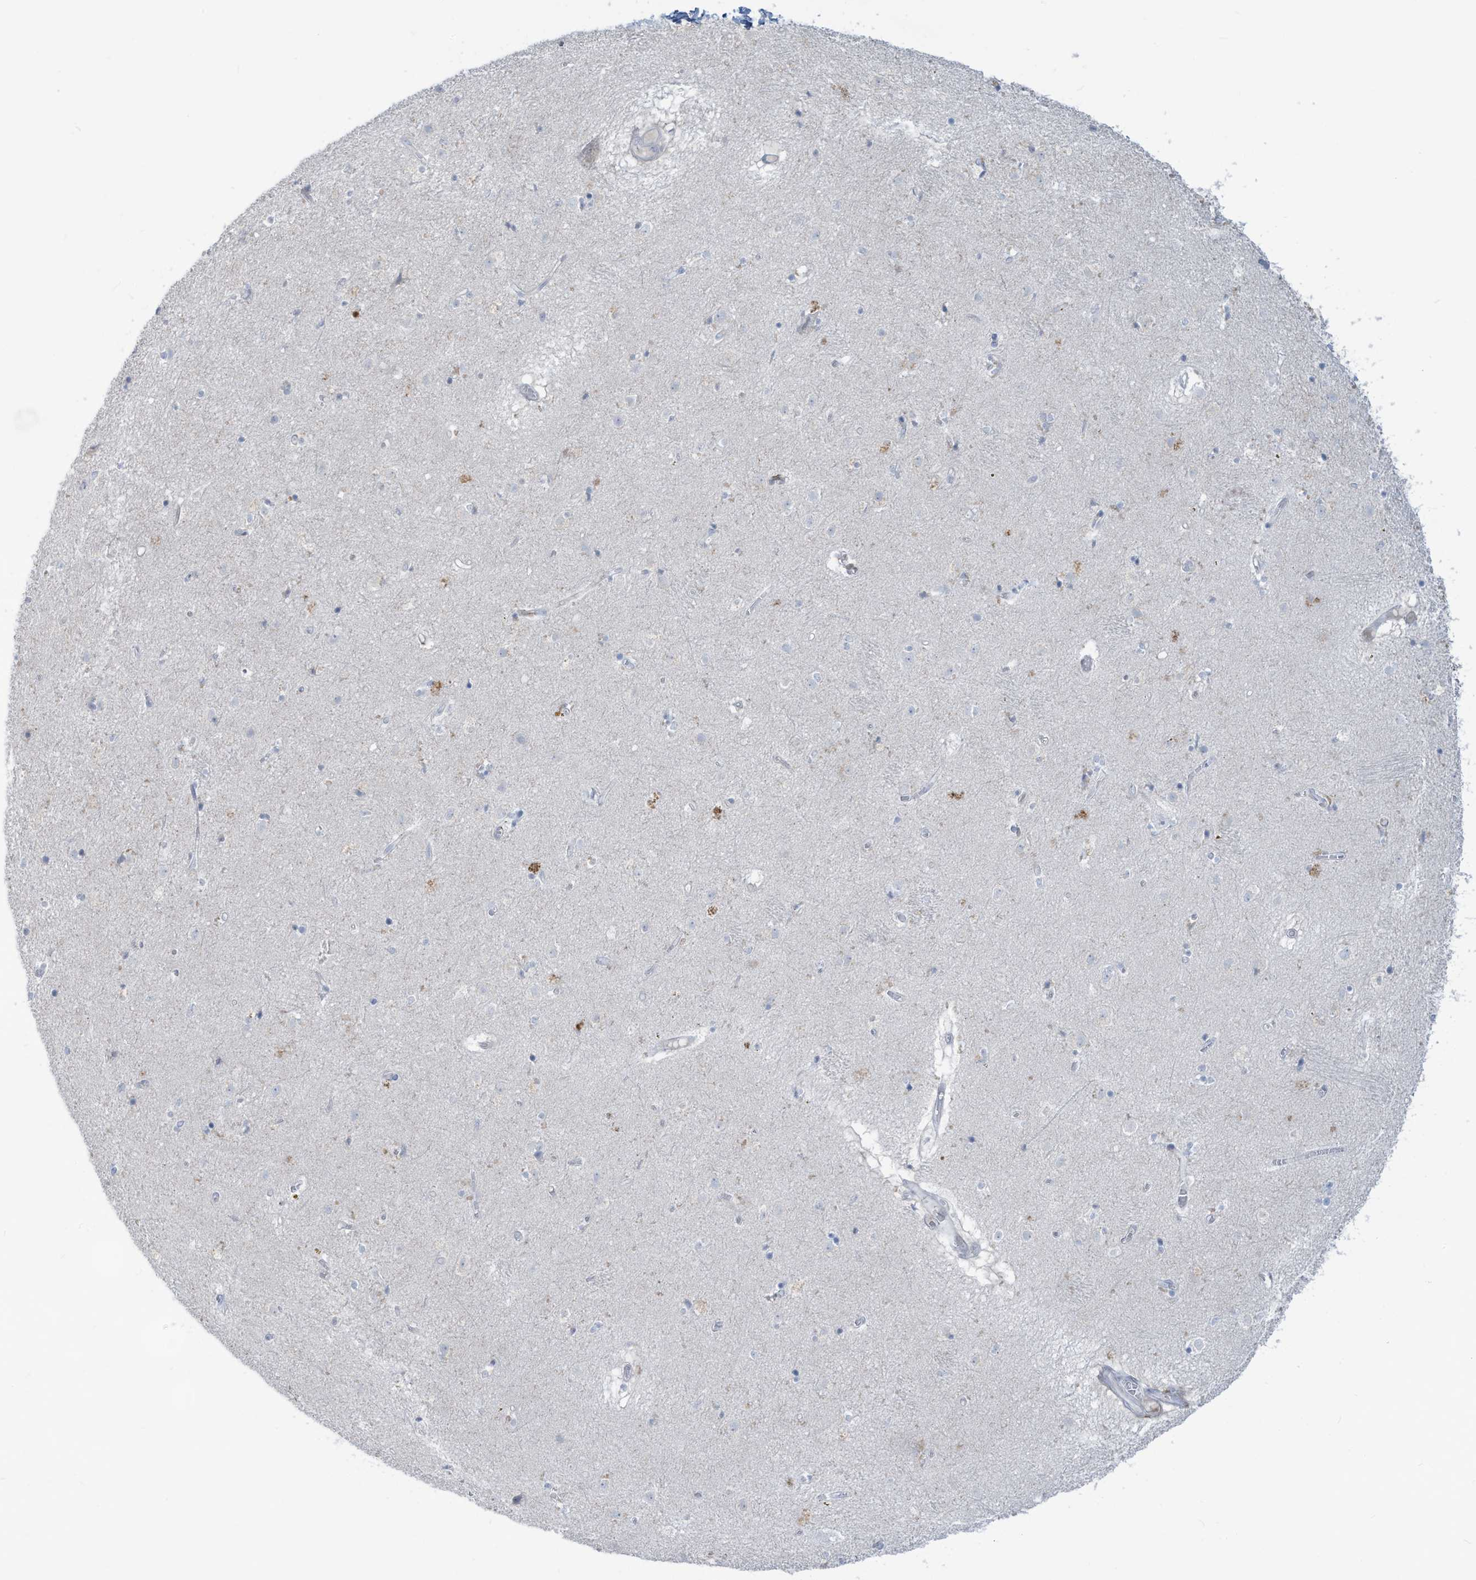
{"staining": {"intensity": "negative", "quantity": "none", "location": "none"}, "tissue": "caudate", "cell_type": "Glial cells", "image_type": "normal", "snomed": [{"axis": "morphology", "description": "Normal tissue, NOS"}, {"axis": "topography", "description": "Lateral ventricle wall"}], "caption": "This is an immunohistochemistry histopathology image of normal human caudate. There is no staining in glial cells.", "gene": "NOTO", "patient": {"sex": "male", "age": 70}}